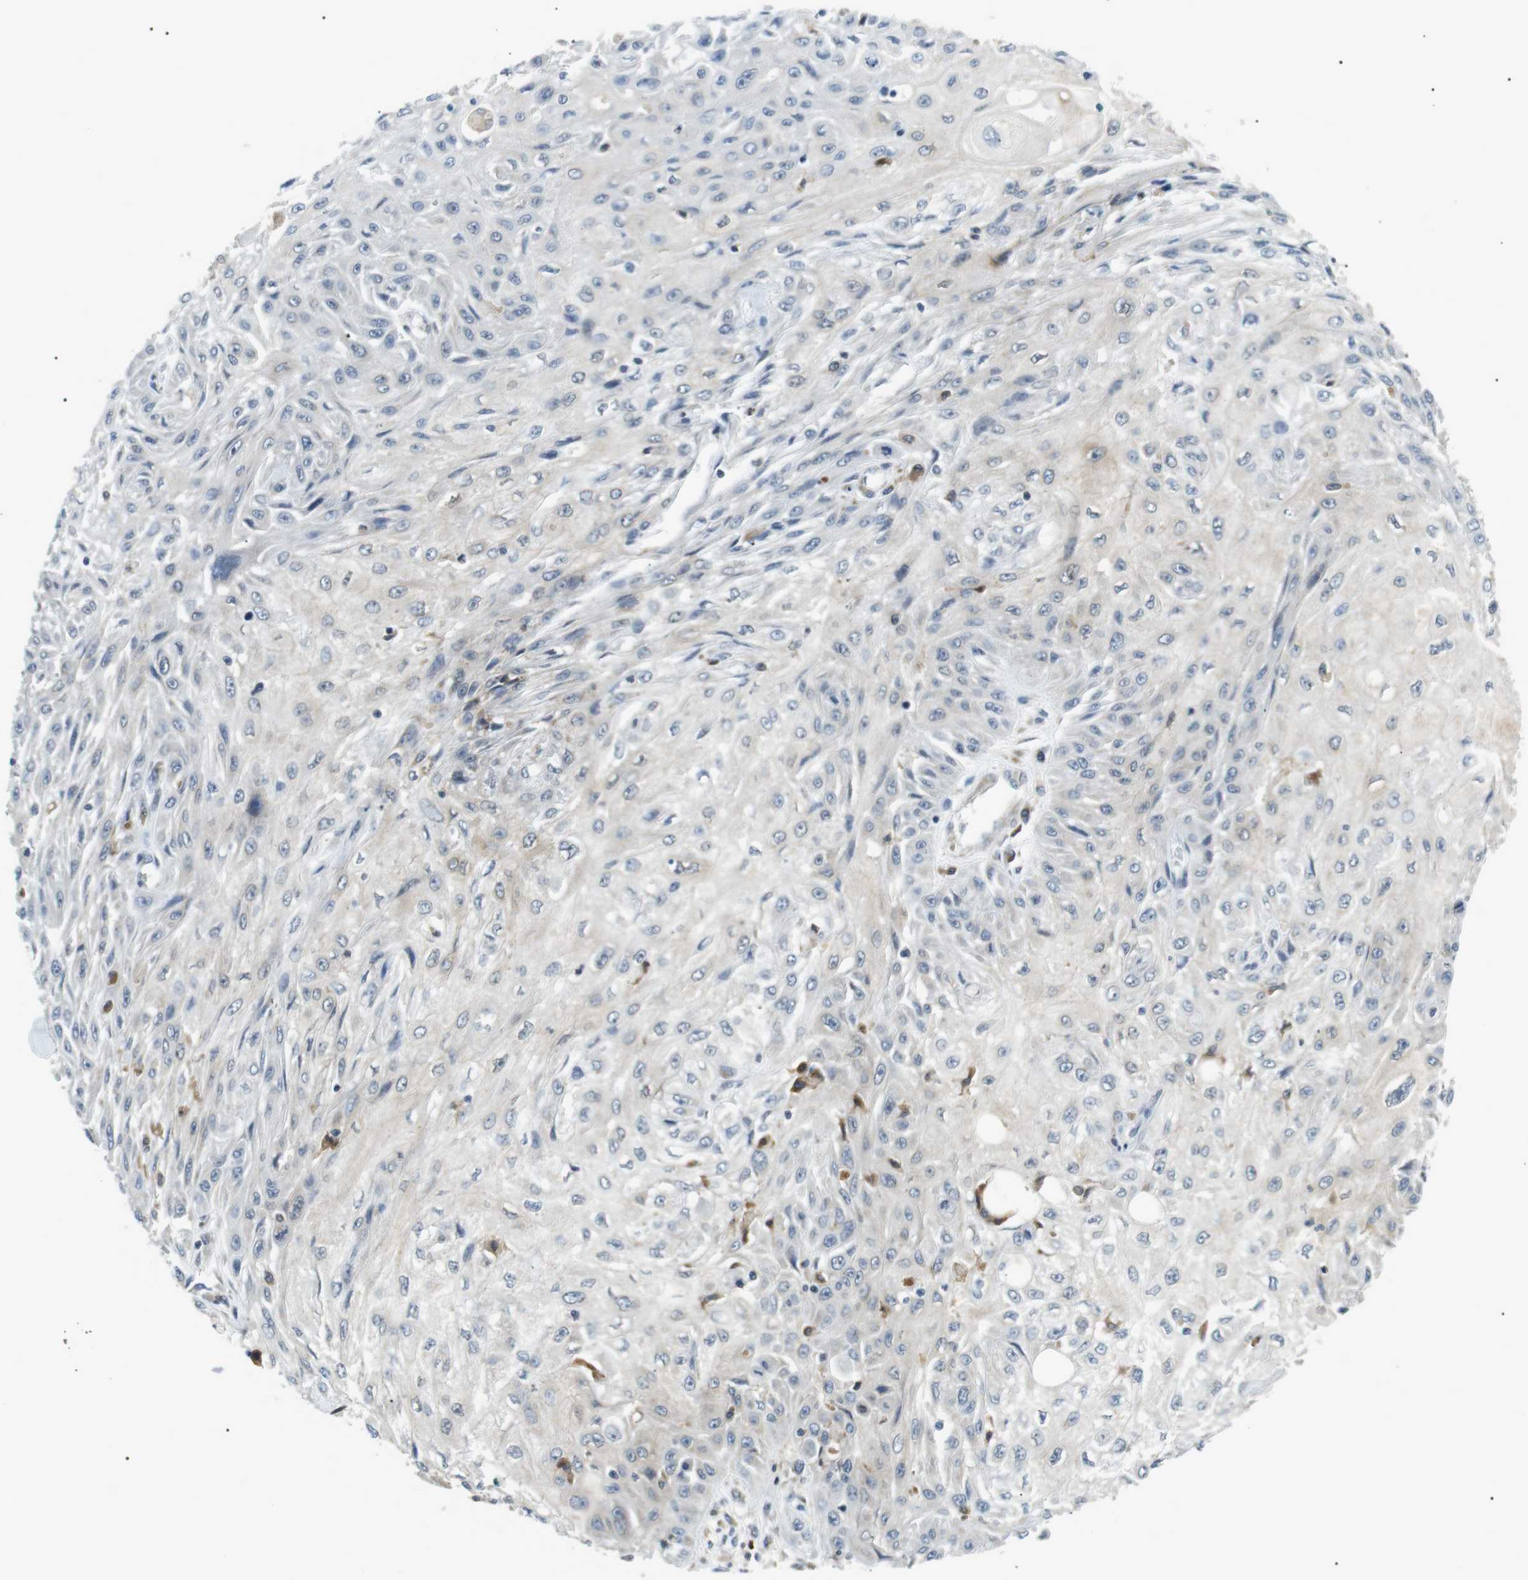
{"staining": {"intensity": "weak", "quantity": "<25%", "location": "cytoplasmic/membranous"}, "tissue": "skin cancer", "cell_type": "Tumor cells", "image_type": "cancer", "snomed": [{"axis": "morphology", "description": "Squamous cell carcinoma, NOS"}, {"axis": "topography", "description": "Skin"}], "caption": "The immunohistochemistry (IHC) micrograph has no significant staining in tumor cells of skin squamous cell carcinoma tissue. (DAB (3,3'-diaminobenzidine) immunohistochemistry (IHC) with hematoxylin counter stain).", "gene": "RAB9A", "patient": {"sex": "male", "age": 75}}